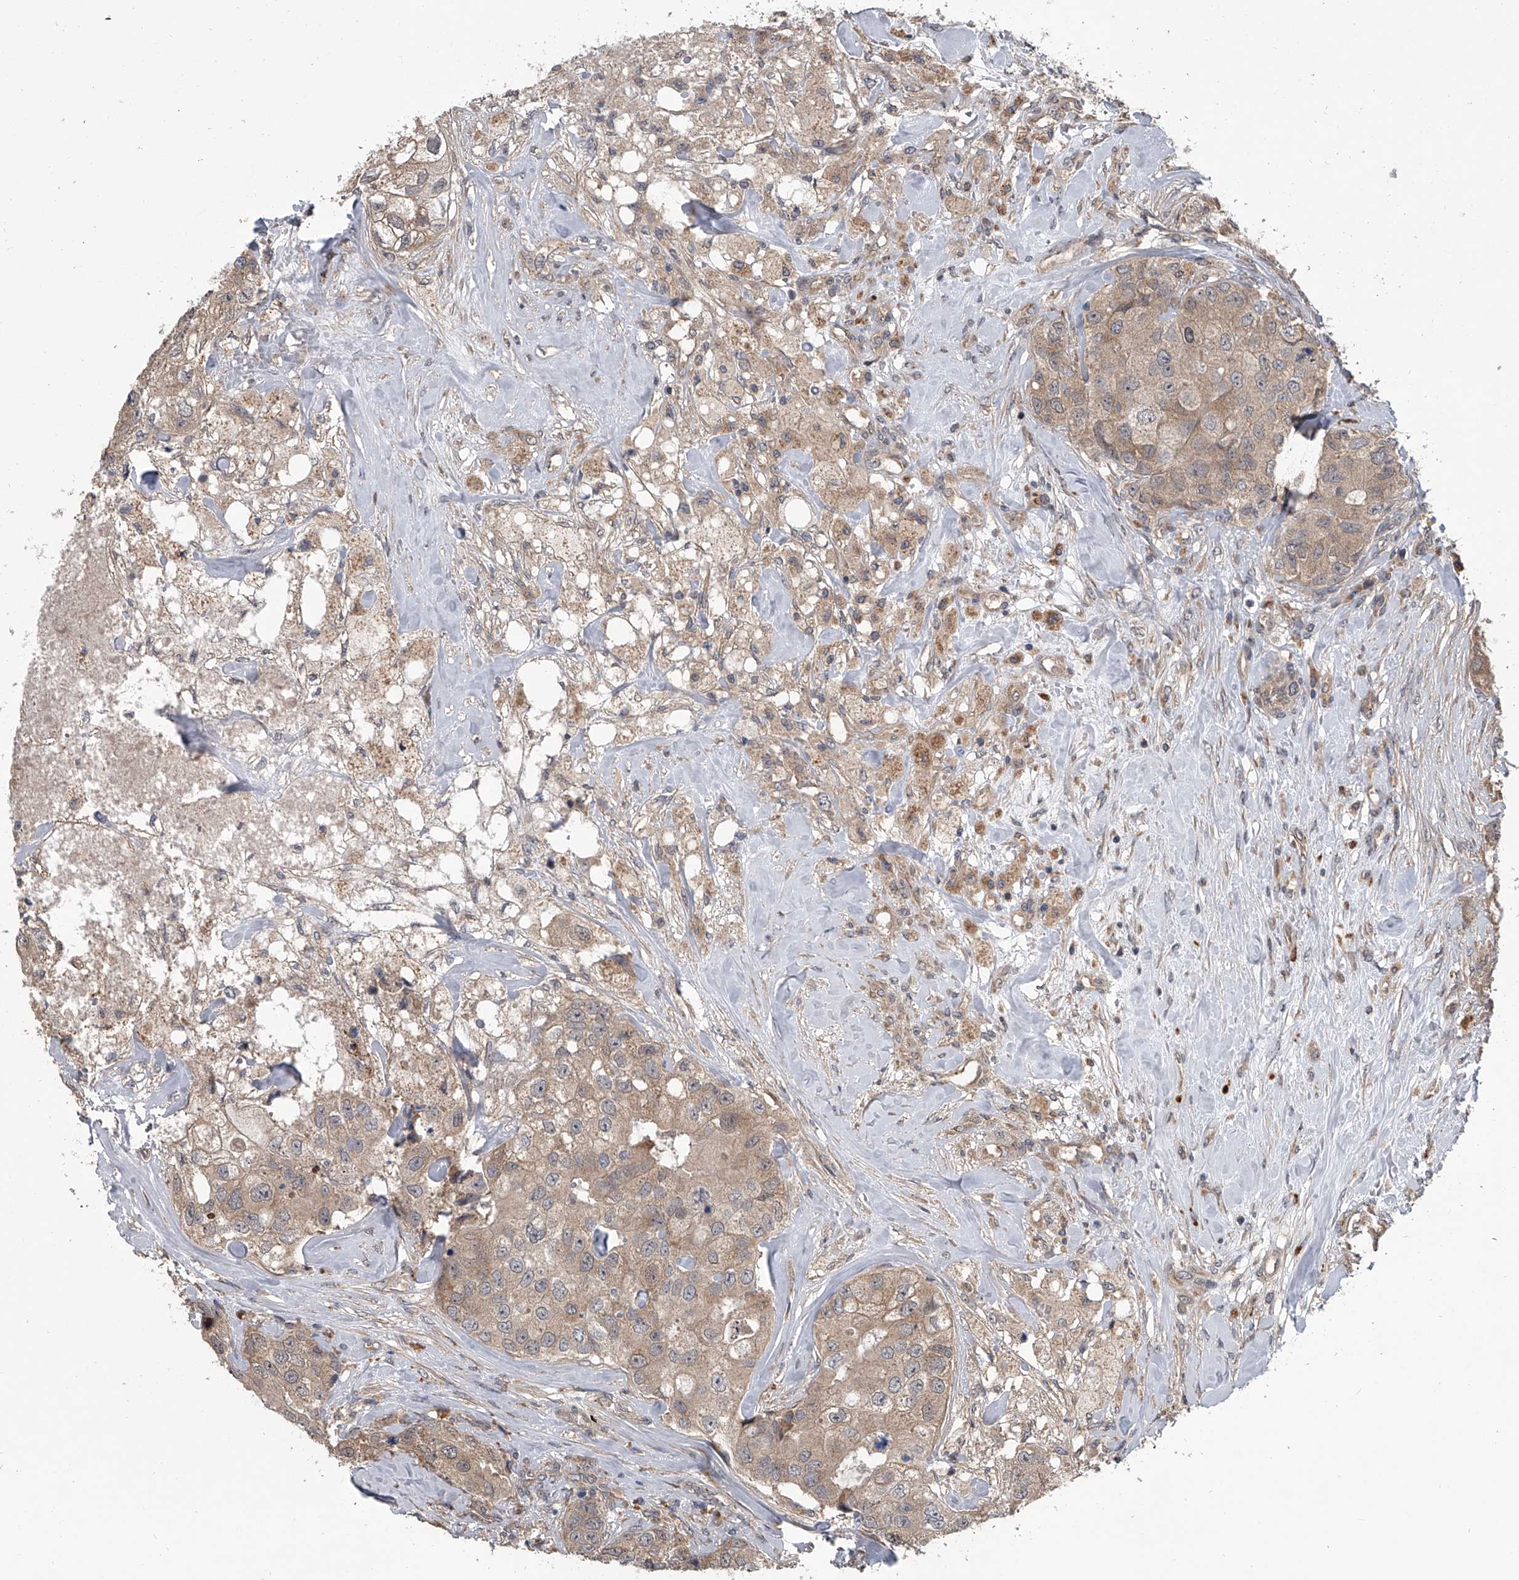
{"staining": {"intensity": "weak", "quantity": ">75%", "location": "cytoplasmic/membranous"}, "tissue": "breast cancer", "cell_type": "Tumor cells", "image_type": "cancer", "snomed": [{"axis": "morphology", "description": "Duct carcinoma"}, {"axis": "topography", "description": "Breast"}], "caption": "This histopathology image exhibits infiltrating ductal carcinoma (breast) stained with immunohistochemistry (IHC) to label a protein in brown. The cytoplasmic/membranous of tumor cells show weak positivity for the protein. Nuclei are counter-stained blue.", "gene": "GEMIN8", "patient": {"sex": "female", "age": 62}}